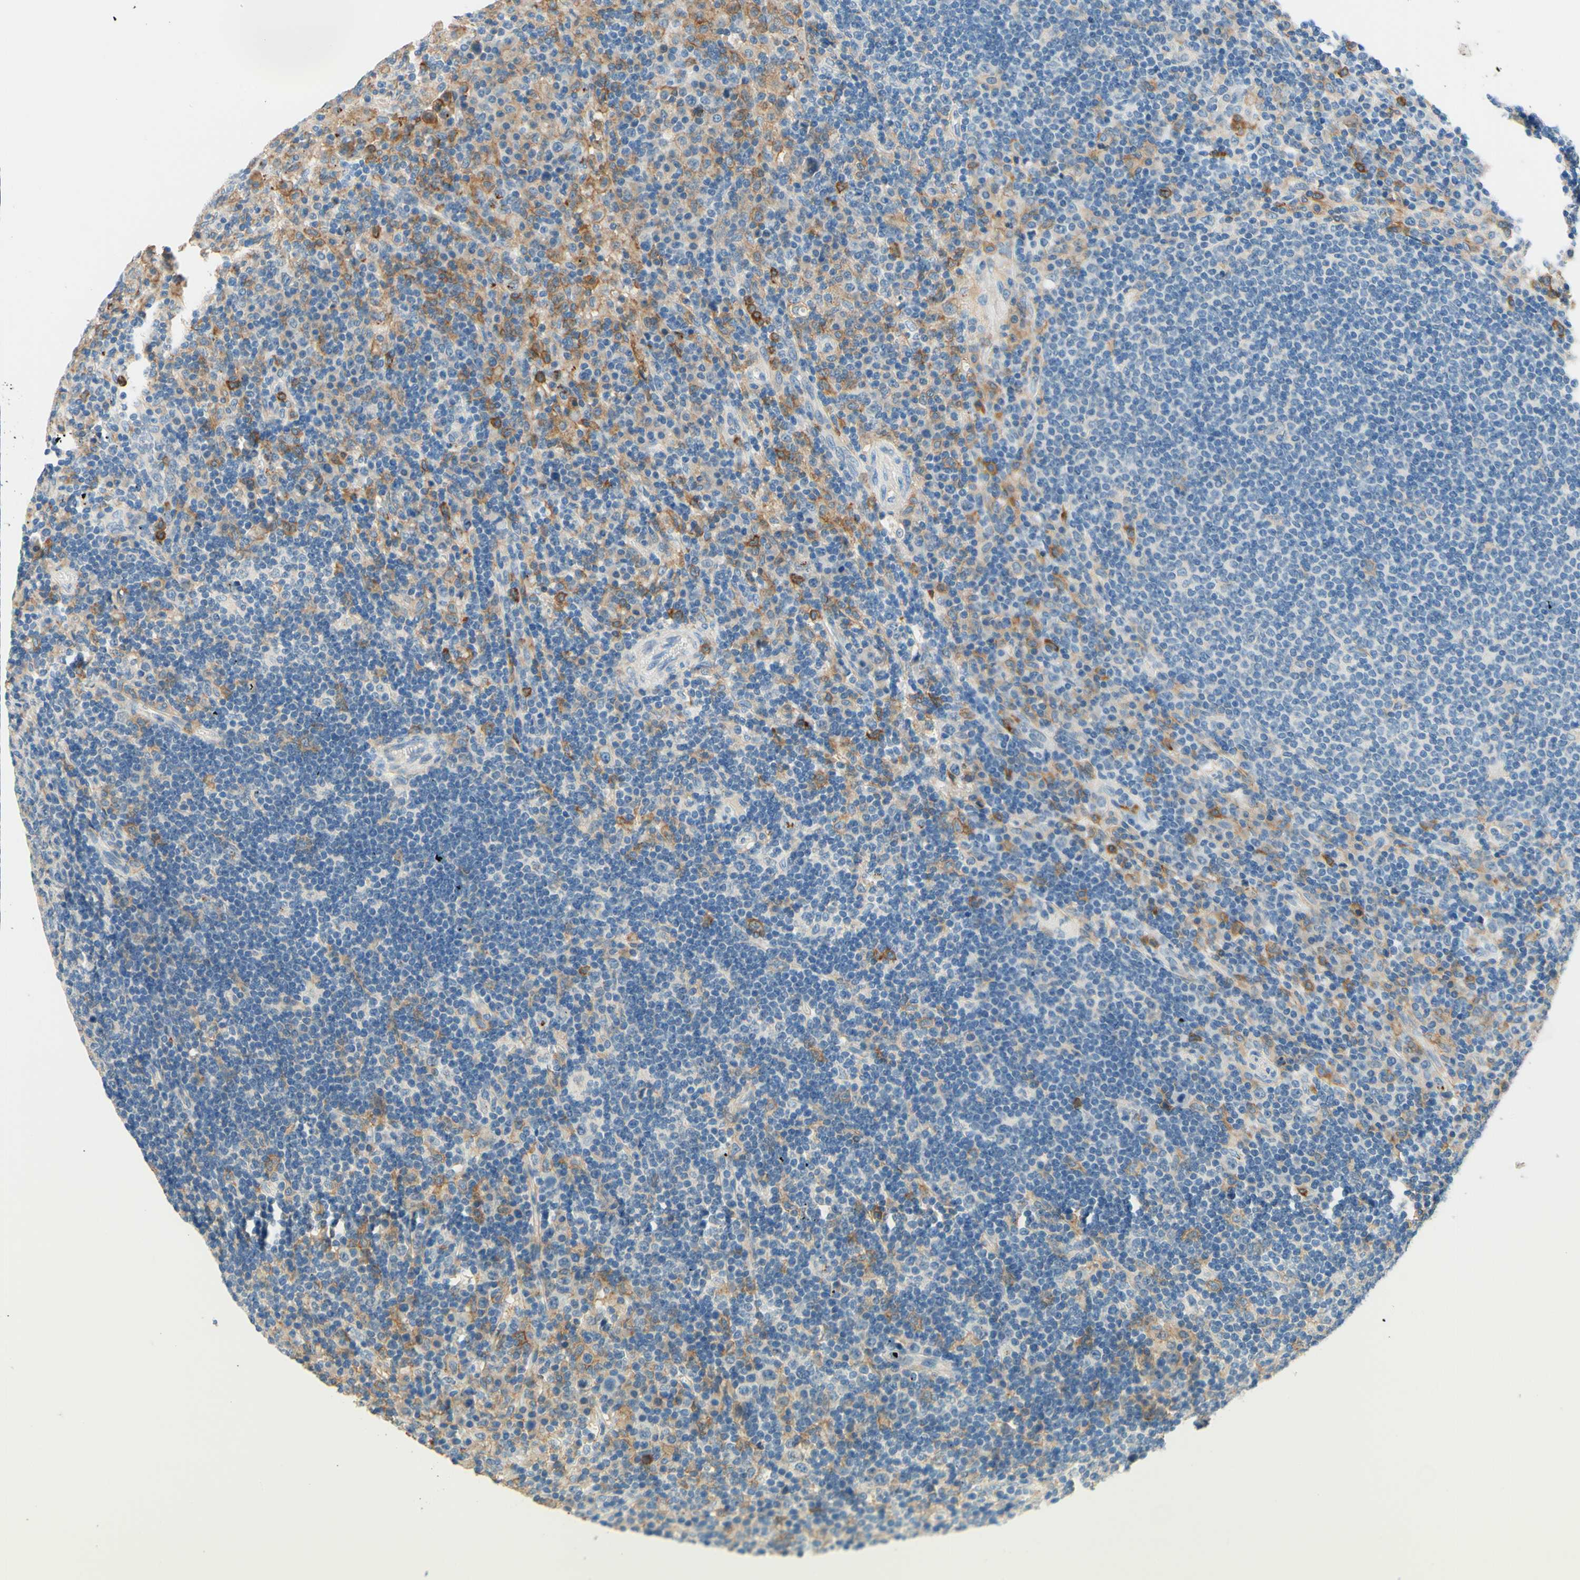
{"staining": {"intensity": "negative", "quantity": "none", "location": "none"}, "tissue": "lymph node", "cell_type": "Germinal center cells", "image_type": "normal", "snomed": [{"axis": "morphology", "description": "Normal tissue, NOS"}, {"axis": "topography", "description": "Lymph node"}], "caption": "Lymph node stained for a protein using immunohistochemistry (IHC) exhibits no expression germinal center cells.", "gene": "SIGLEC9", "patient": {"sex": "female", "age": 53}}